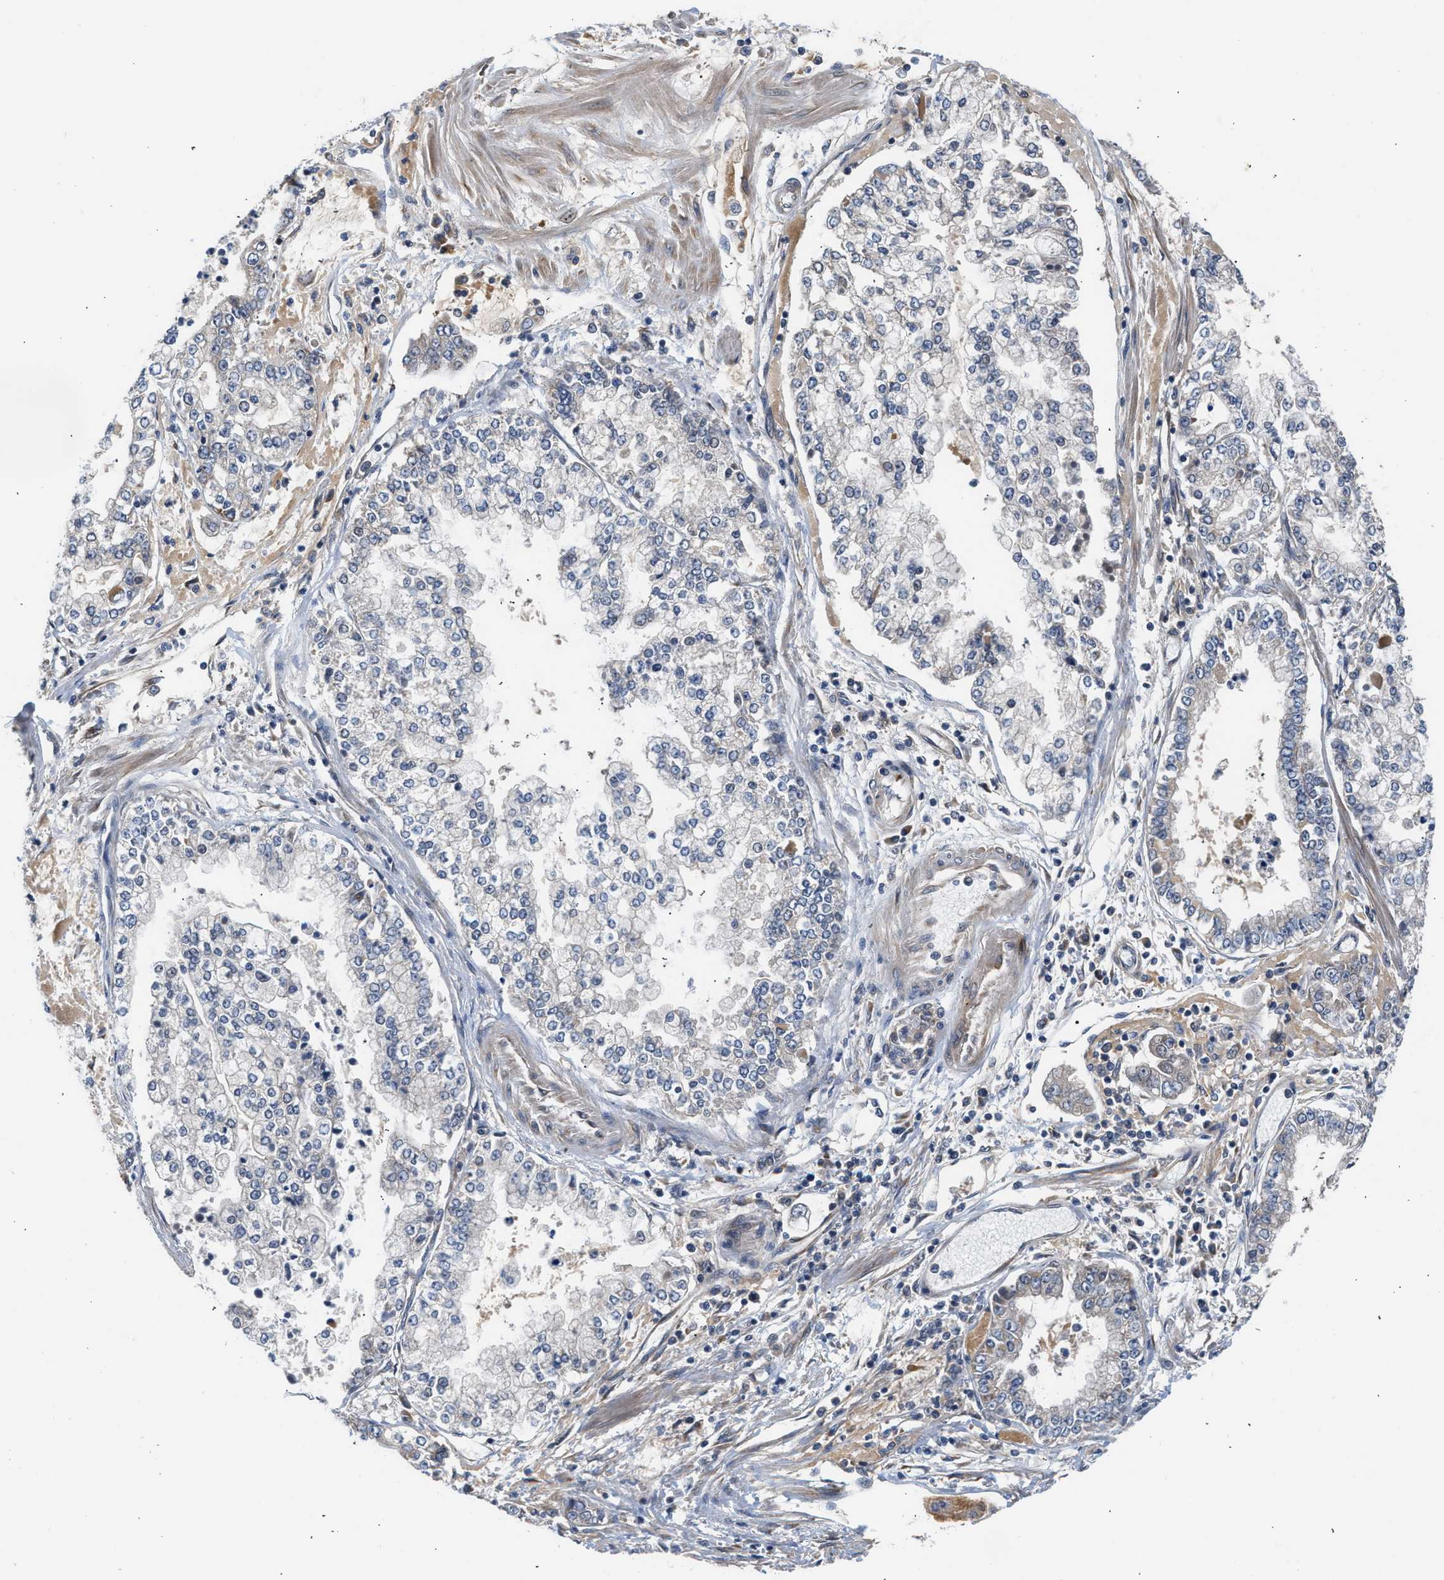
{"staining": {"intensity": "negative", "quantity": "none", "location": "none"}, "tissue": "stomach cancer", "cell_type": "Tumor cells", "image_type": "cancer", "snomed": [{"axis": "morphology", "description": "Adenocarcinoma, NOS"}, {"axis": "topography", "description": "Stomach"}], "caption": "Immunohistochemistry (IHC) micrograph of human stomach adenocarcinoma stained for a protein (brown), which shows no expression in tumor cells. (DAB immunohistochemistry (IHC), high magnification).", "gene": "POLG2", "patient": {"sex": "male", "age": 76}}